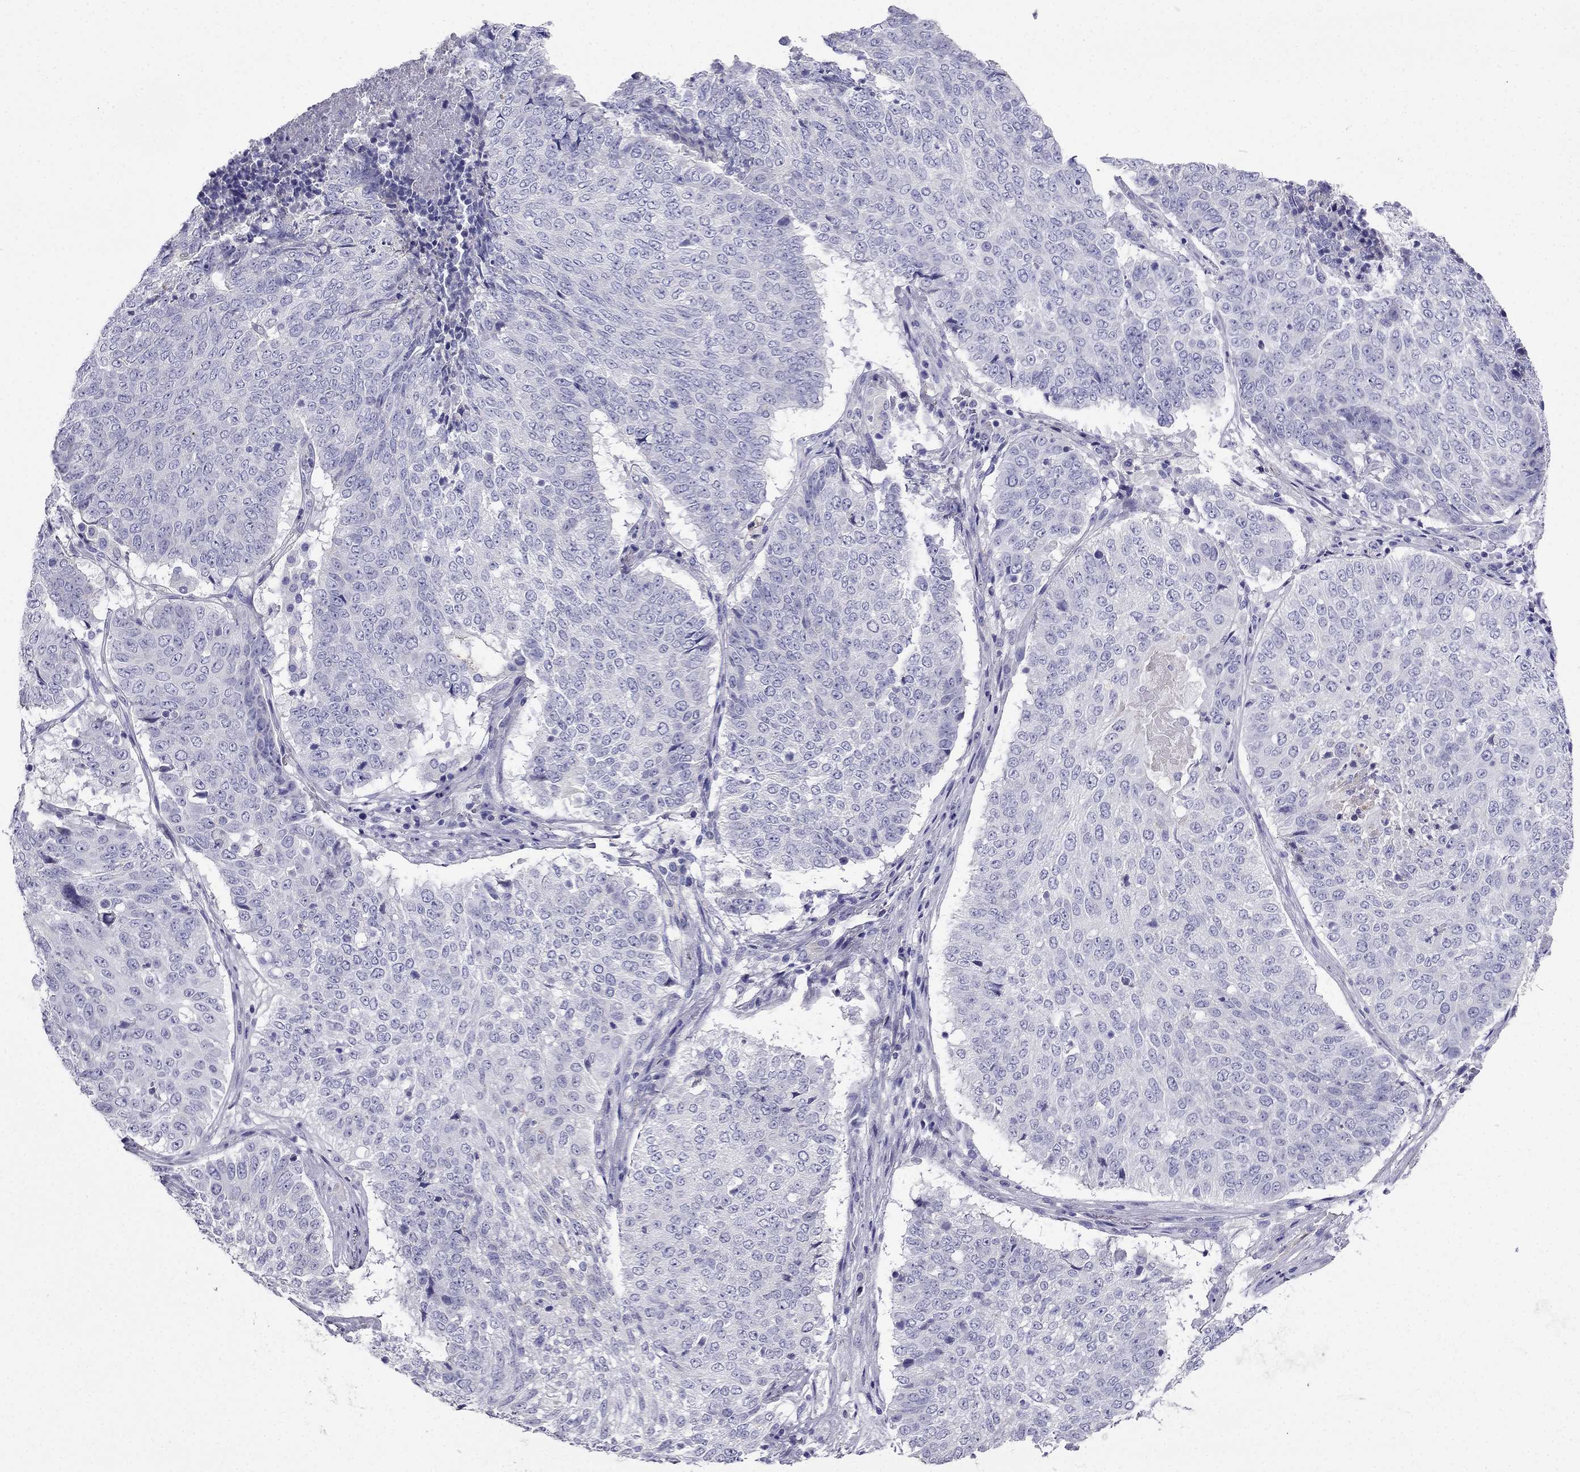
{"staining": {"intensity": "negative", "quantity": "none", "location": "none"}, "tissue": "lung cancer", "cell_type": "Tumor cells", "image_type": "cancer", "snomed": [{"axis": "morphology", "description": "Squamous cell carcinoma, NOS"}, {"axis": "topography", "description": "Lung"}], "caption": "Protein analysis of lung cancer displays no significant positivity in tumor cells.", "gene": "PTH", "patient": {"sex": "male", "age": 64}}